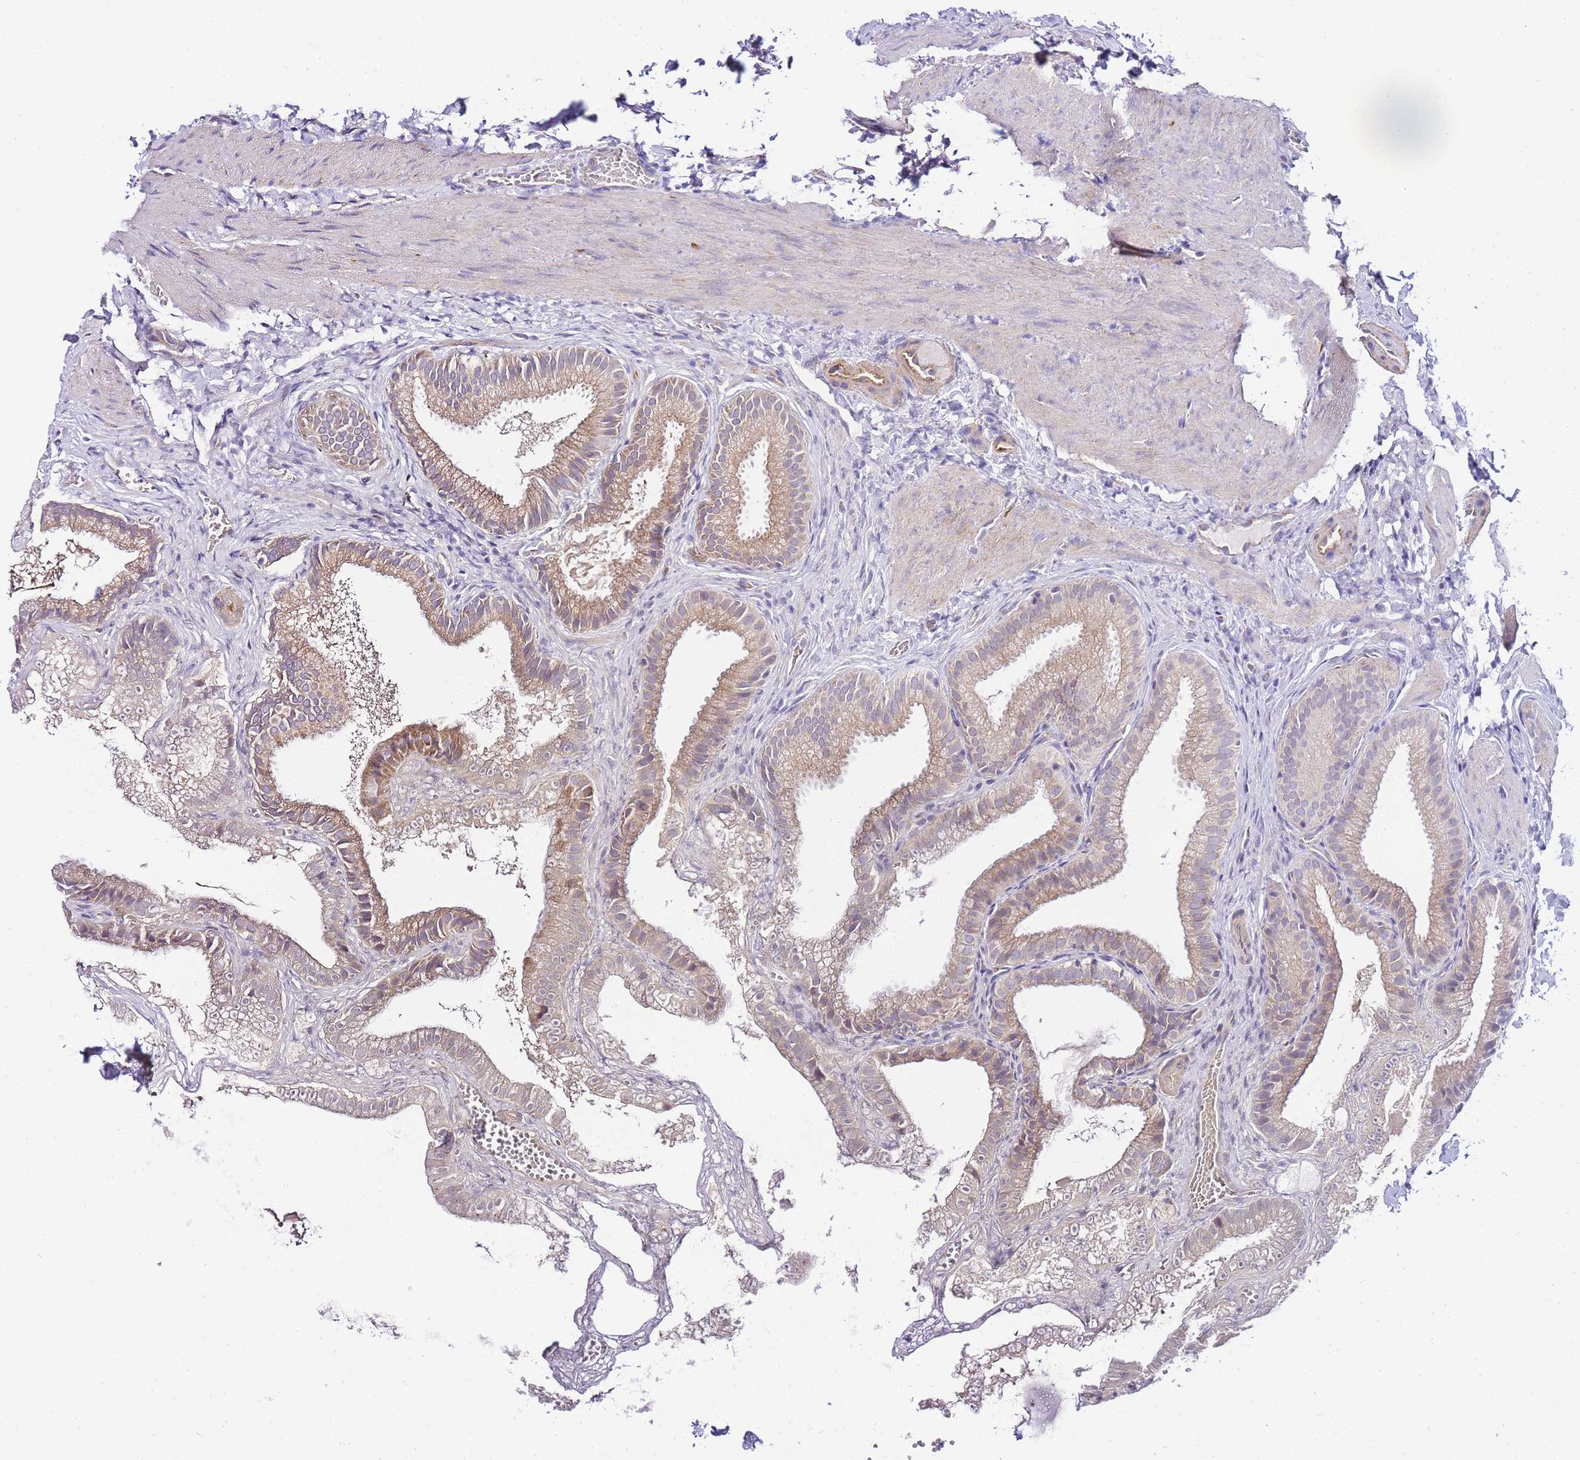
{"staining": {"intensity": "moderate", "quantity": "25%-75%", "location": "cytoplasmic/membranous"}, "tissue": "gallbladder", "cell_type": "Glandular cells", "image_type": "normal", "snomed": [{"axis": "morphology", "description": "Normal tissue, NOS"}, {"axis": "topography", "description": "Gallbladder"}], "caption": "Protein expression analysis of normal gallbladder reveals moderate cytoplasmic/membranous staining in about 25%-75% of glandular cells. (brown staining indicates protein expression, while blue staining denotes nuclei).", "gene": "PDCD7", "patient": {"sex": "male", "age": 38}}